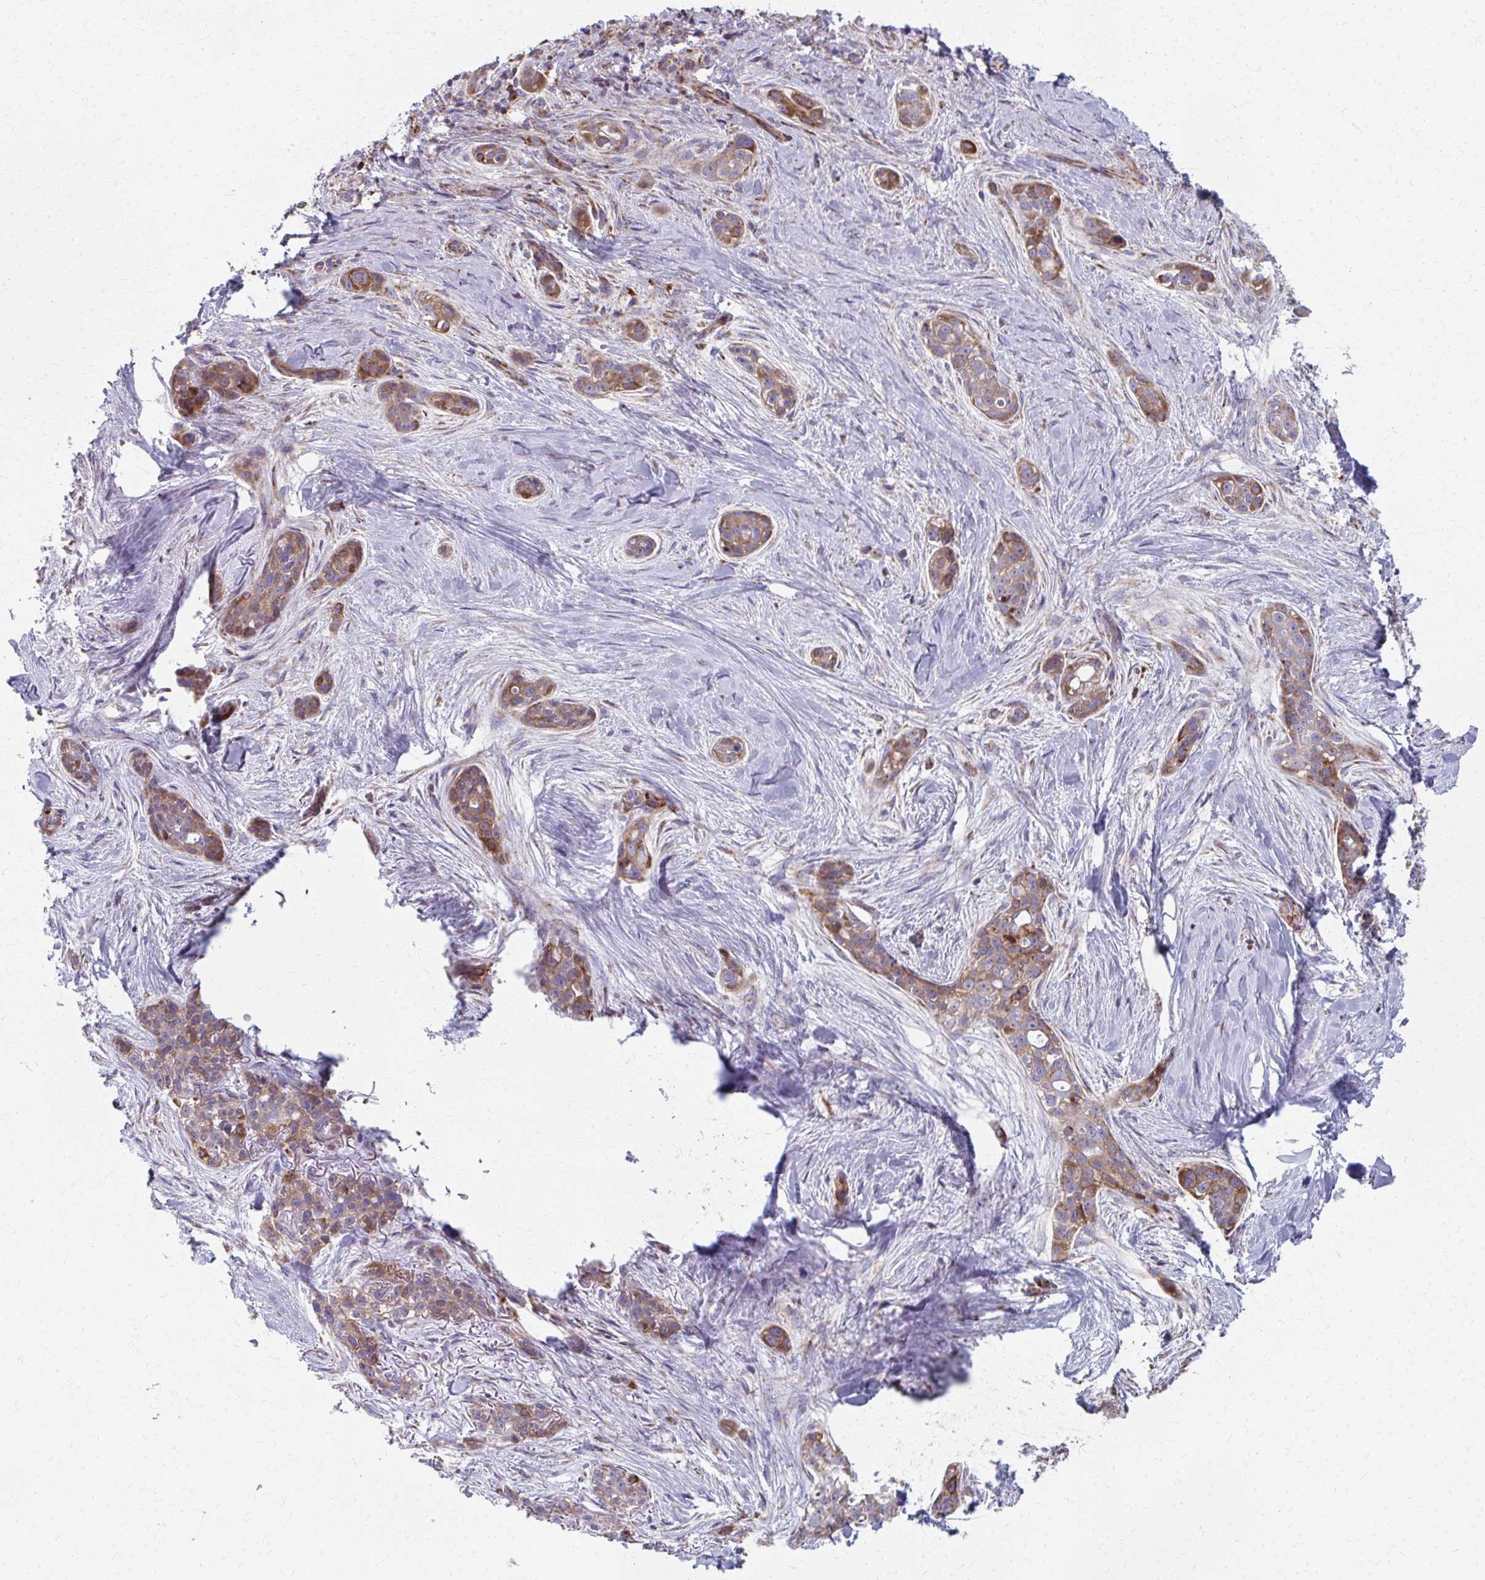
{"staining": {"intensity": "moderate", "quantity": ">75%", "location": "cytoplasmic/membranous"}, "tissue": "skin cancer", "cell_type": "Tumor cells", "image_type": "cancer", "snomed": [{"axis": "morphology", "description": "Basal cell carcinoma"}, {"axis": "topography", "description": "Skin"}], "caption": "Human skin cancer (basal cell carcinoma) stained with a protein marker exhibits moderate staining in tumor cells.", "gene": "FAHD1", "patient": {"sex": "female", "age": 79}}